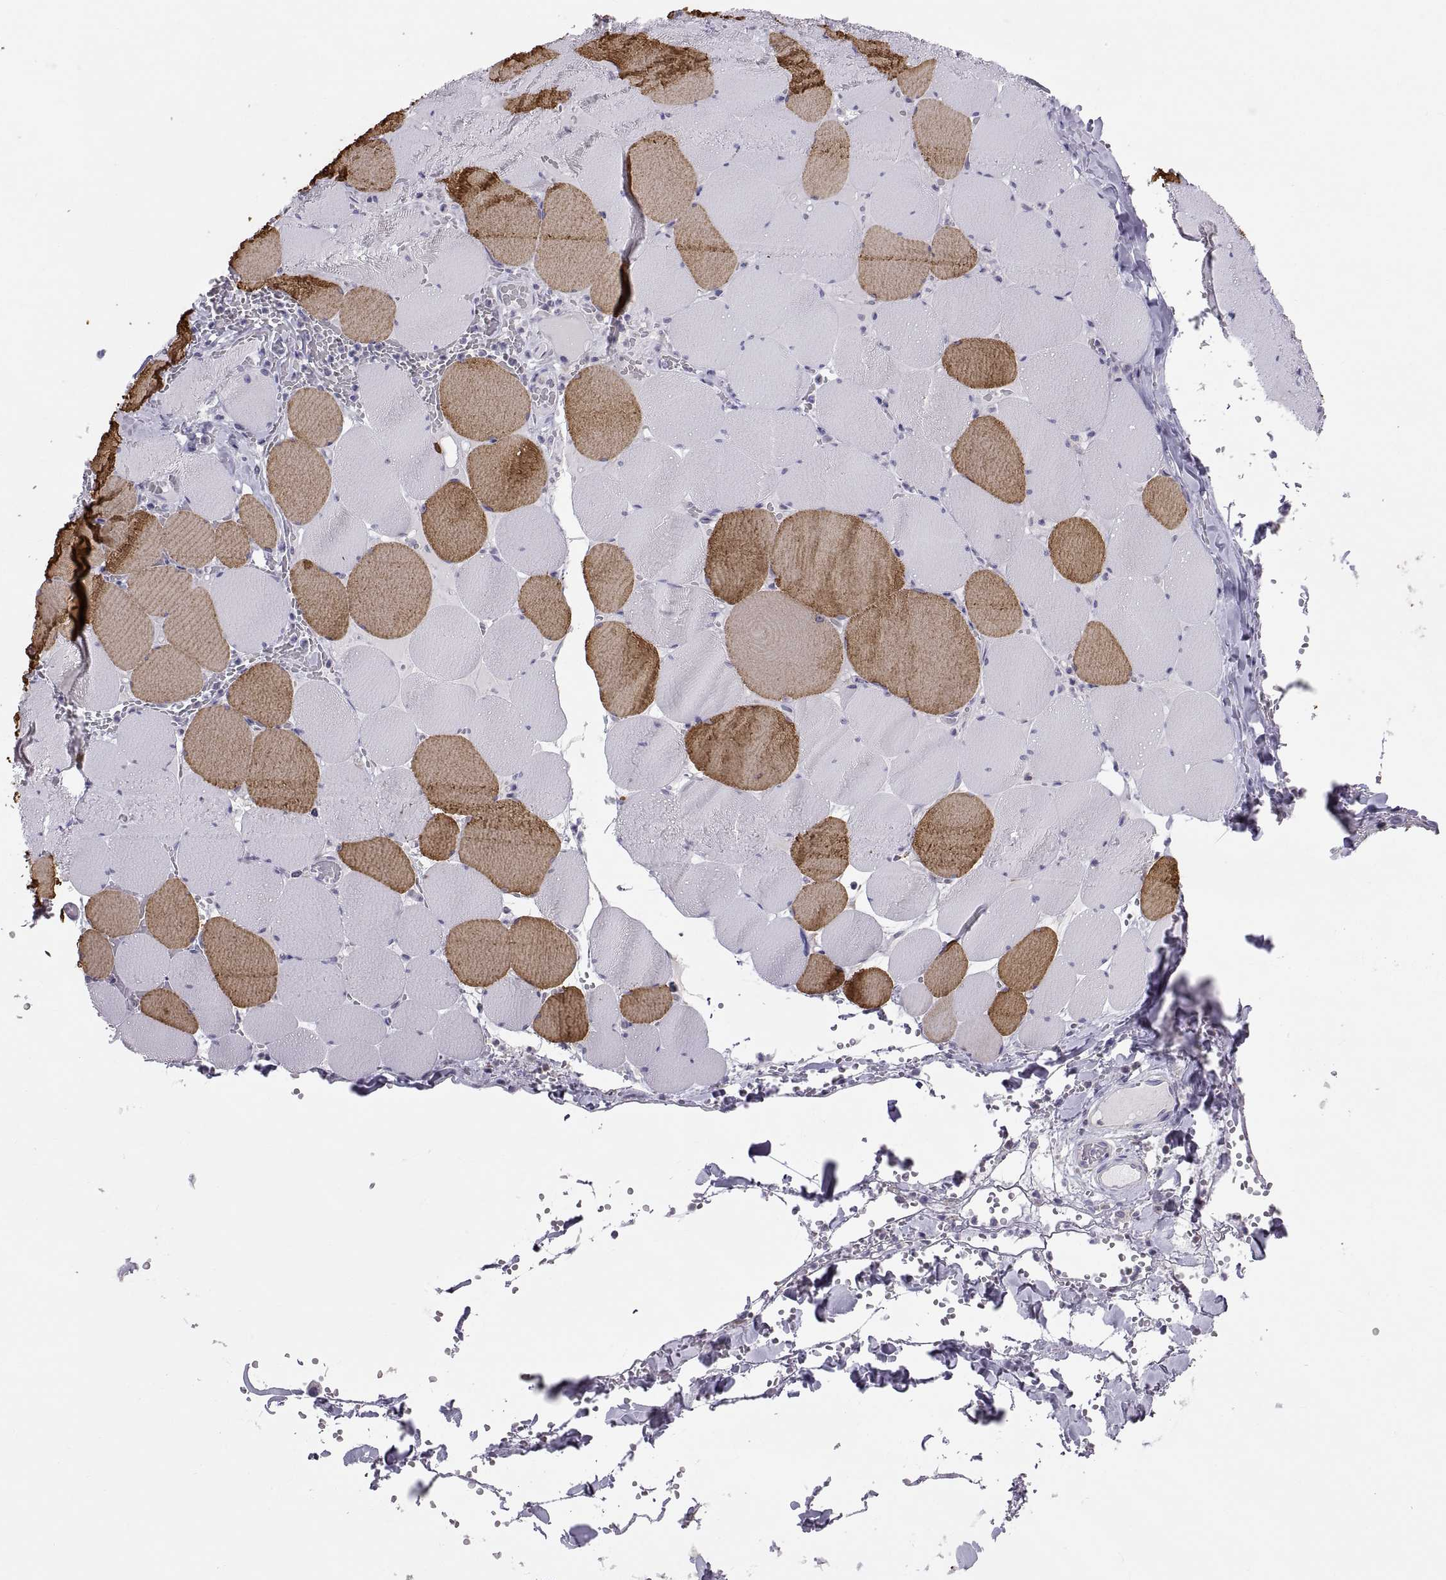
{"staining": {"intensity": "strong", "quantity": "25%-75%", "location": "cytoplasmic/membranous"}, "tissue": "skeletal muscle", "cell_type": "Myocytes", "image_type": "normal", "snomed": [{"axis": "morphology", "description": "Normal tissue, NOS"}, {"axis": "morphology", "description": "Malignant melanoma, Metastatic site"}, {"axis": "topography", "description": "Skeletal muscle"}], "caption": "Strong cytoplasmic/membranous protein positivity is present in about 25%-75% of myocytes in skeletal muscle.", "gene": "TNNC1", "patient": {"sex": "male", "age": 50}}